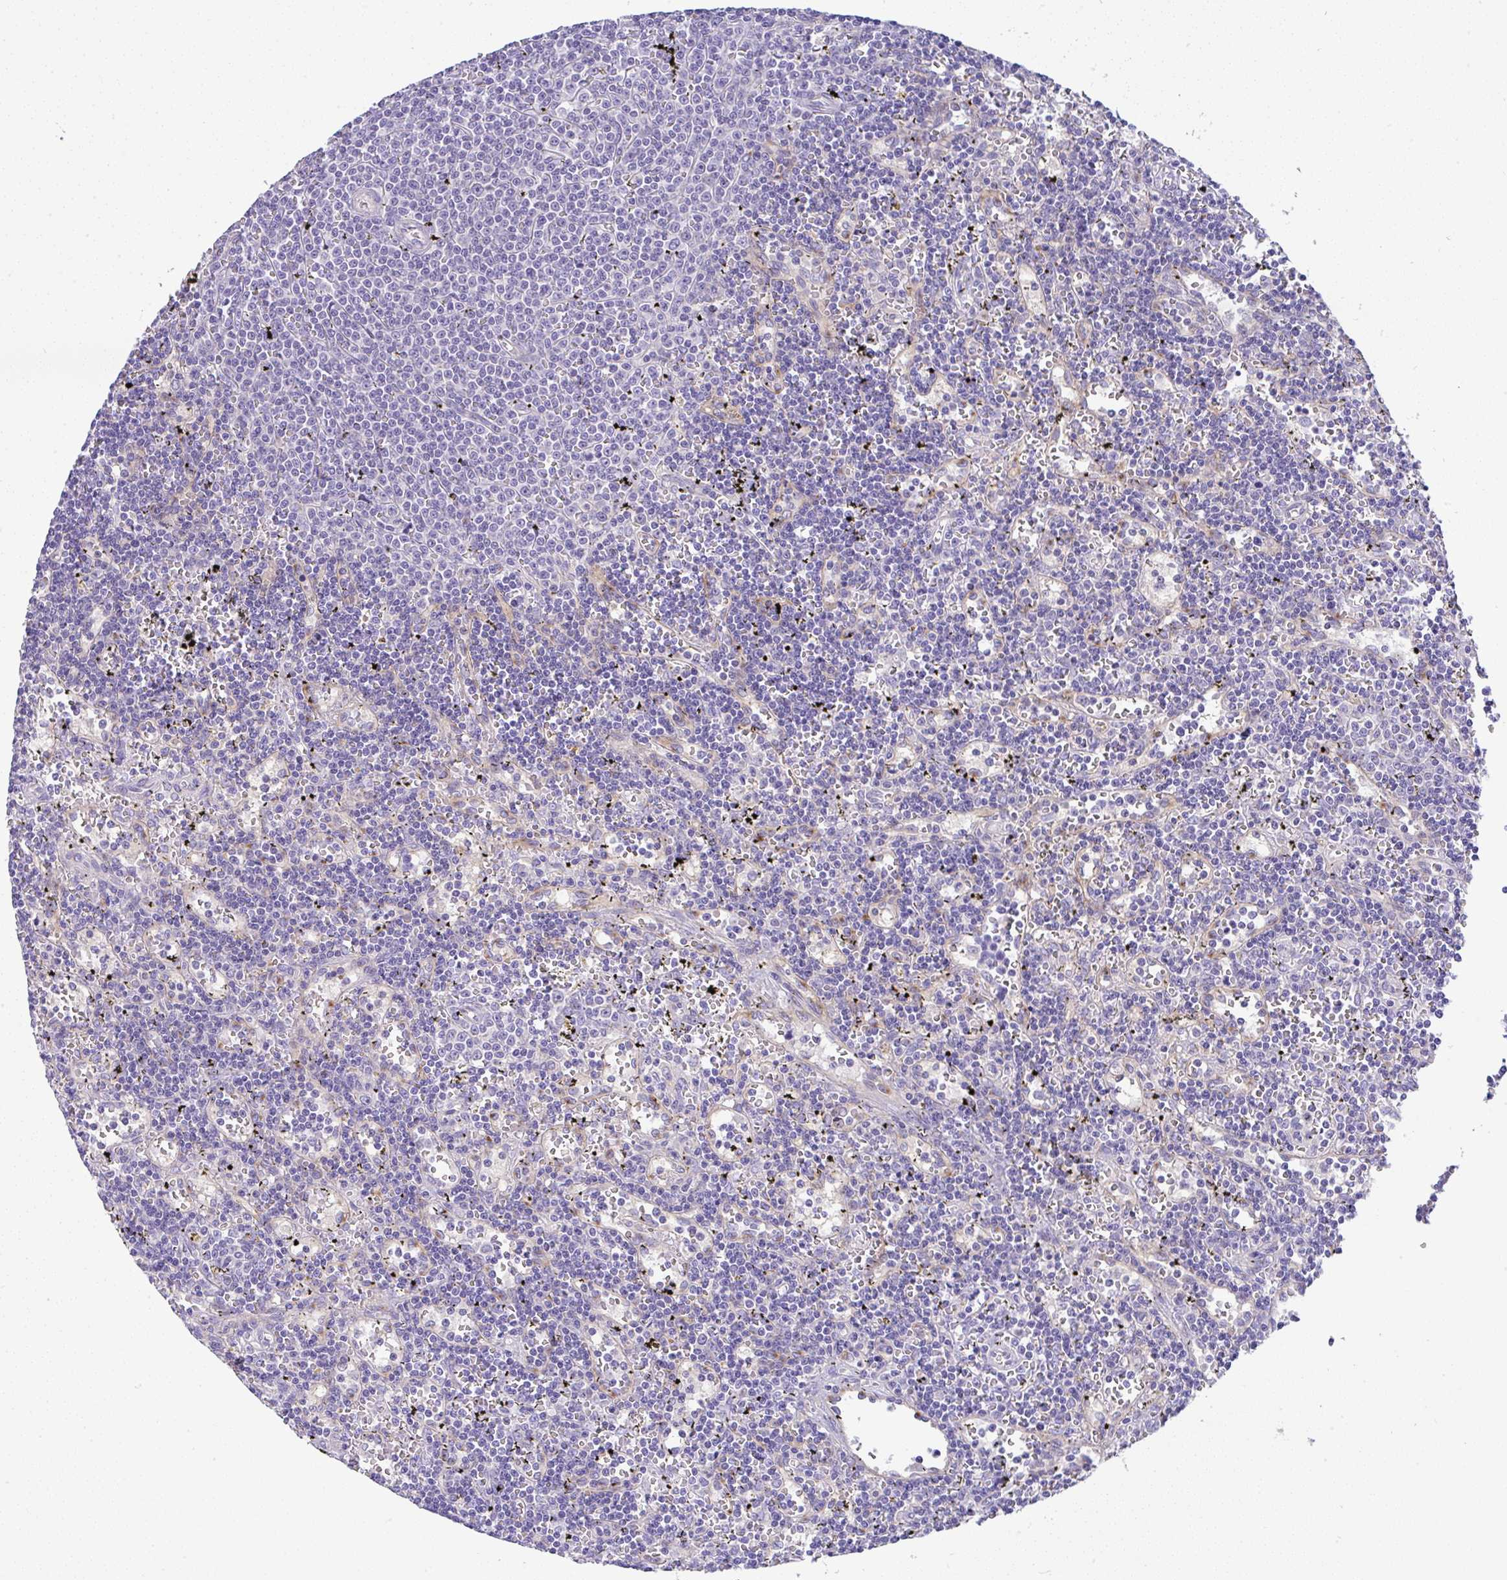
{"staining": {"intensity": "negative", "quantity": "none", "location": "none"}, "tissue": "lymphoma", "cell_type": "Tumor cells", "image_type": "cancer", "snomed": [{"axis": "morphology", "description": "Malignant lymphoma, non-Hodgkin's type, Low grade"}, {"axis": "topography", "description": "Spleen"}], "caption": "Immunohistochemical staining of lymphoma exhibits no significant expression in tumor cells. Brightfield microscopy of IHC stained with DAB (3,3'-diaminobenzidine) (brown) and hematoxylin (blue), captured at high magnification.", "gene": "FAM177A1", "patient": {"sex": "male", "age": 60}}